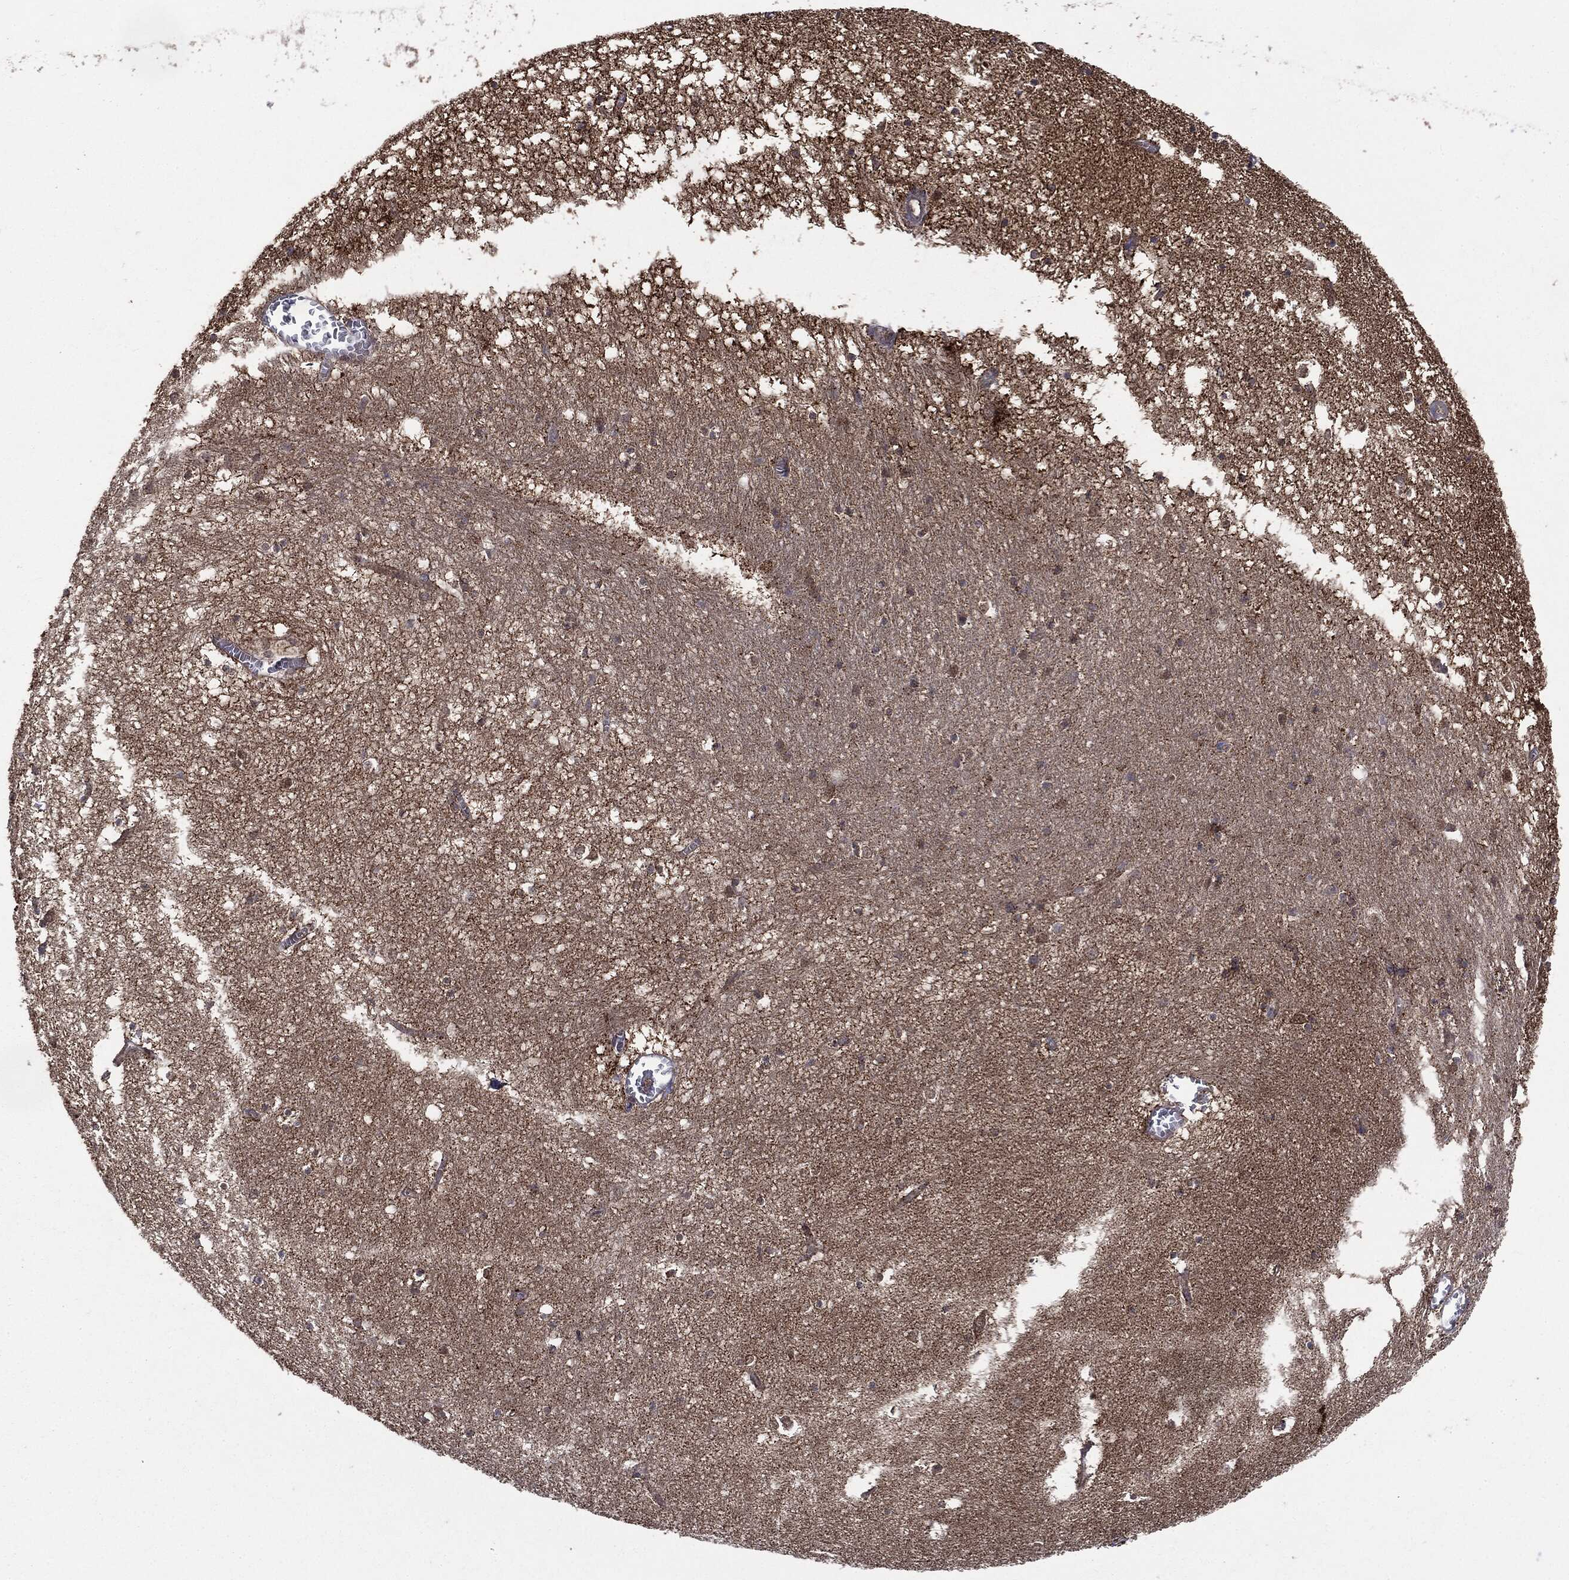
{"staining": {"intensity": "negative", "quantity": "none", "location": "none"}, "tissue": "hippocampus", "cell_type": "Glial cells", "image_type": "normal", "snomed": [{"axis": "morphology", "description": "Normal tissue, NOS"}, {"axis": "topography", "description": "Hippocampus"}], "caption": "Immunohistochemical staining of normal human hippocampus shows no significant staining in glial cells. Brightfield microscopy of IHC stained with DAB (brown) and hematoxylin (blue), captured at high magnification.", "gene": "PTPA", "patient": {"sex": "female", "age": 64}}